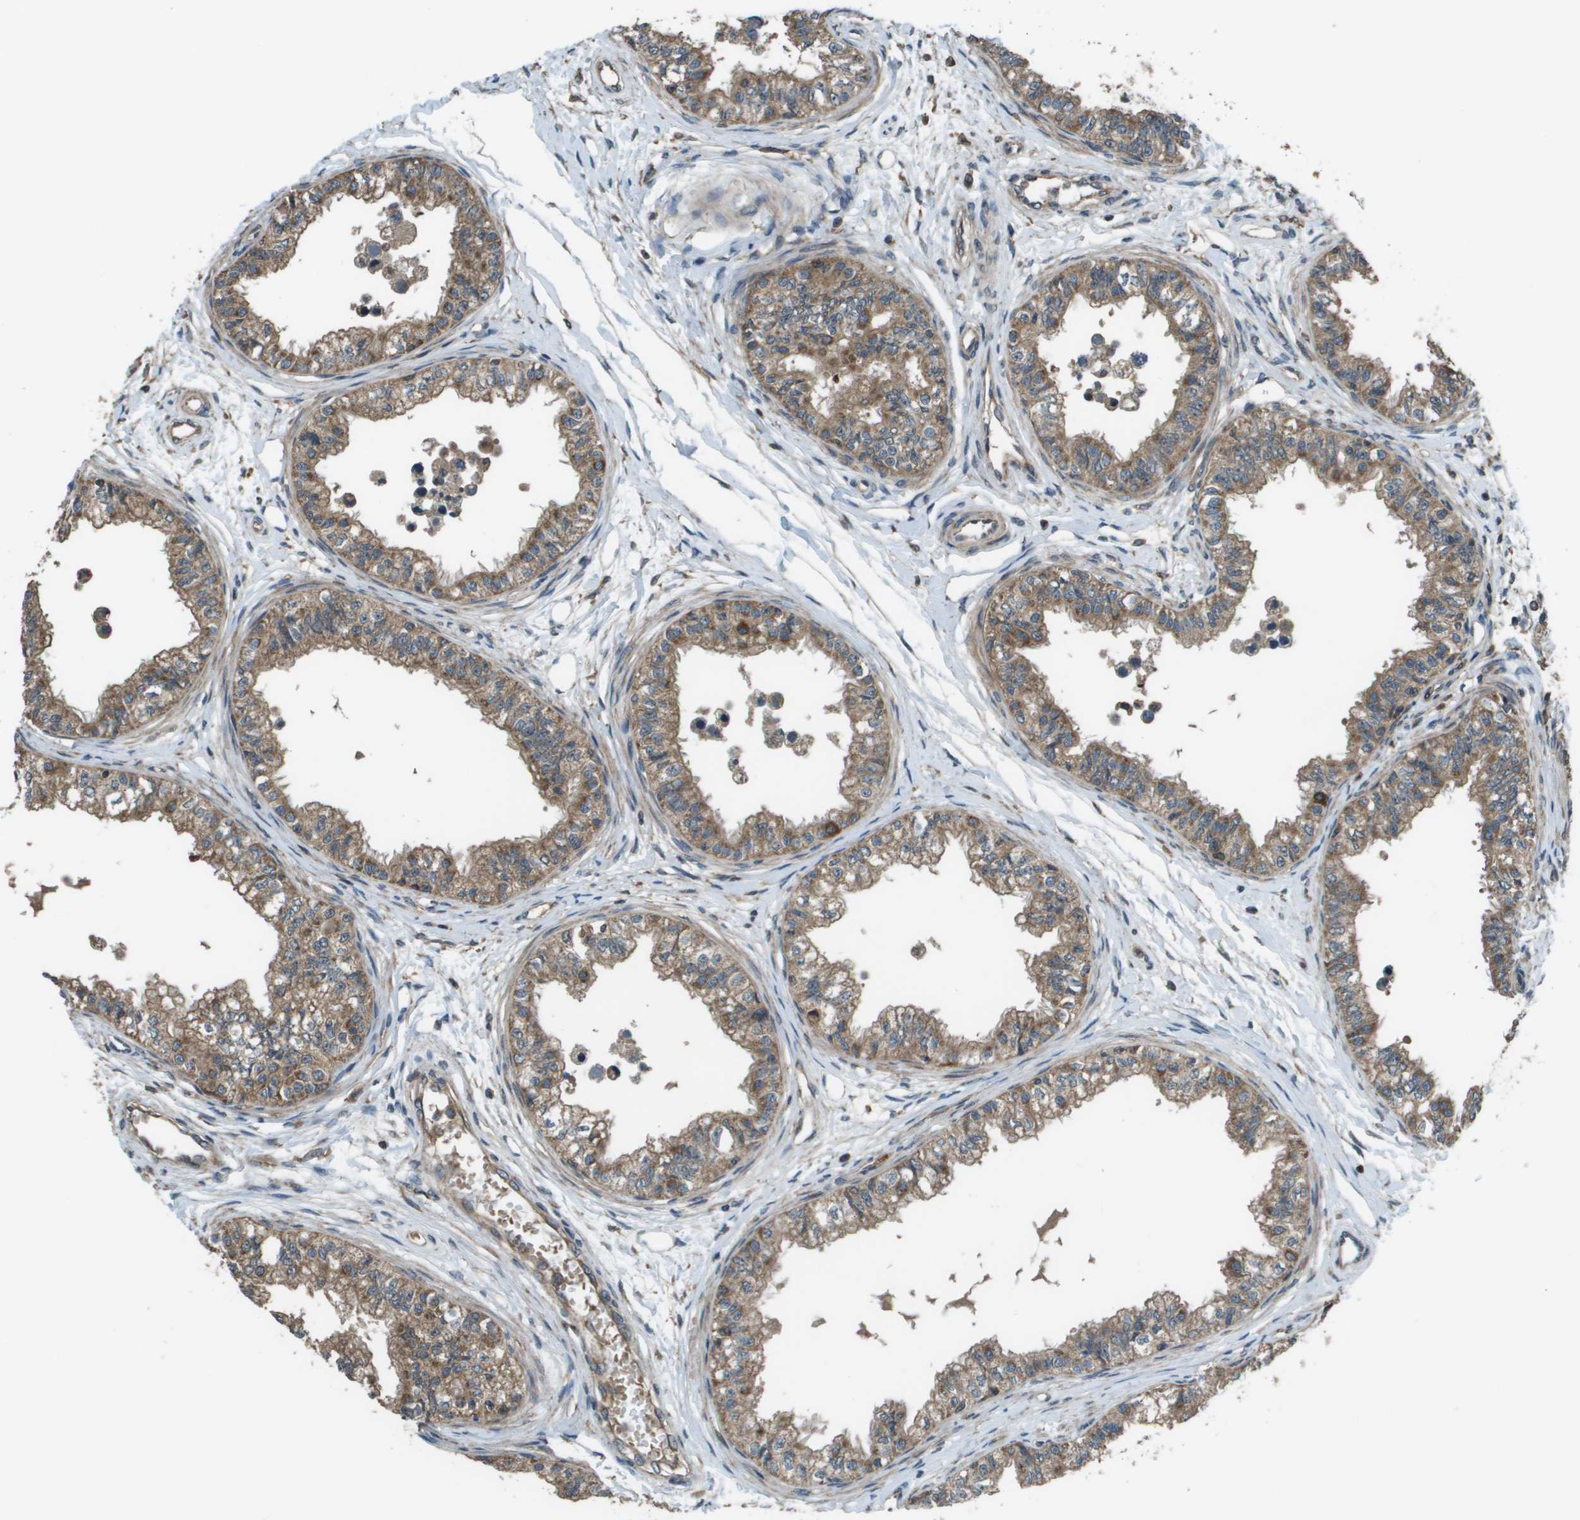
{"staining": {"intensity": "moderate", "quantity": ">75%", "location": "cytoplasmic/membranous"}, "tissue": "epididymis", "cell_type": "Glandular cells", "image_type": "normal", "snomed": [{"axis": "morphology", "description": "Normal tissue, NOS"}, {"axis": "morphology", "description": "Adenocarcinoma, metastatic, NOS"}, {"axis": "topography", "description": "Testis"}, {"axis": "topography", "description": "Epididymis"}], "caption": "This is an image of IHC staining of unremarkable epididymis, which shows moderate staining in the cytoplasmic/membranous of glandular cells.", "gene": "PLPBP", "patient": {"sex": "male", "age": 26}}